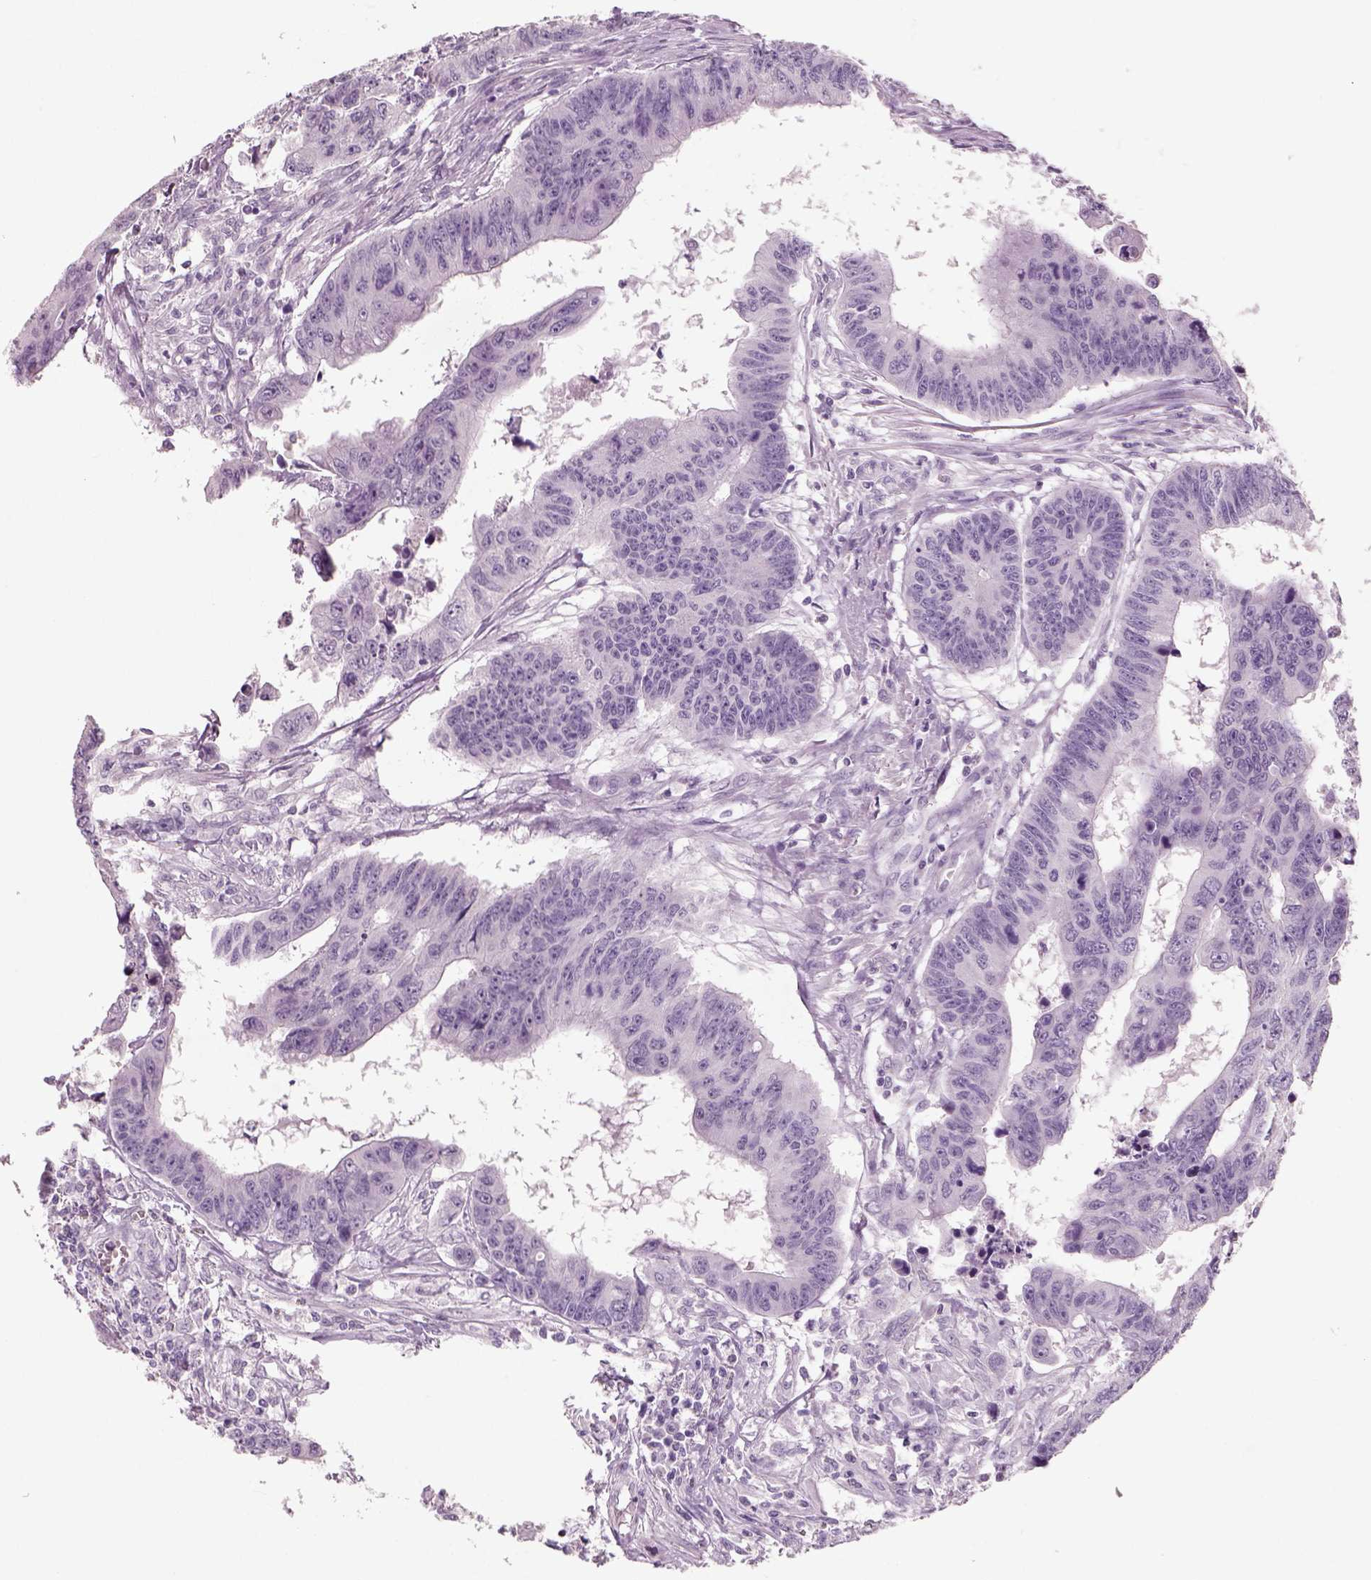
{"staining": {"intensity": "negative", "quantity": "none", "location": "none"}, "tissue": "colorectal cancer", "cell_type": "Tumor cells", "image_type": "cancer", "snomed": [{"axis": "morphology", "description": "Adenocarcinoma, NOS"}, {"axis": "topography", "description": "Rectum"}], "caption": "DAB (3,3'-diaminobenzidine) immunohistochemical staining of colorectal cancer (adenocarcinoma) displays no significant positivity in tumor cells.", "gene": "SLC6A2", "patient": {"sex": "female", "age": 85}}